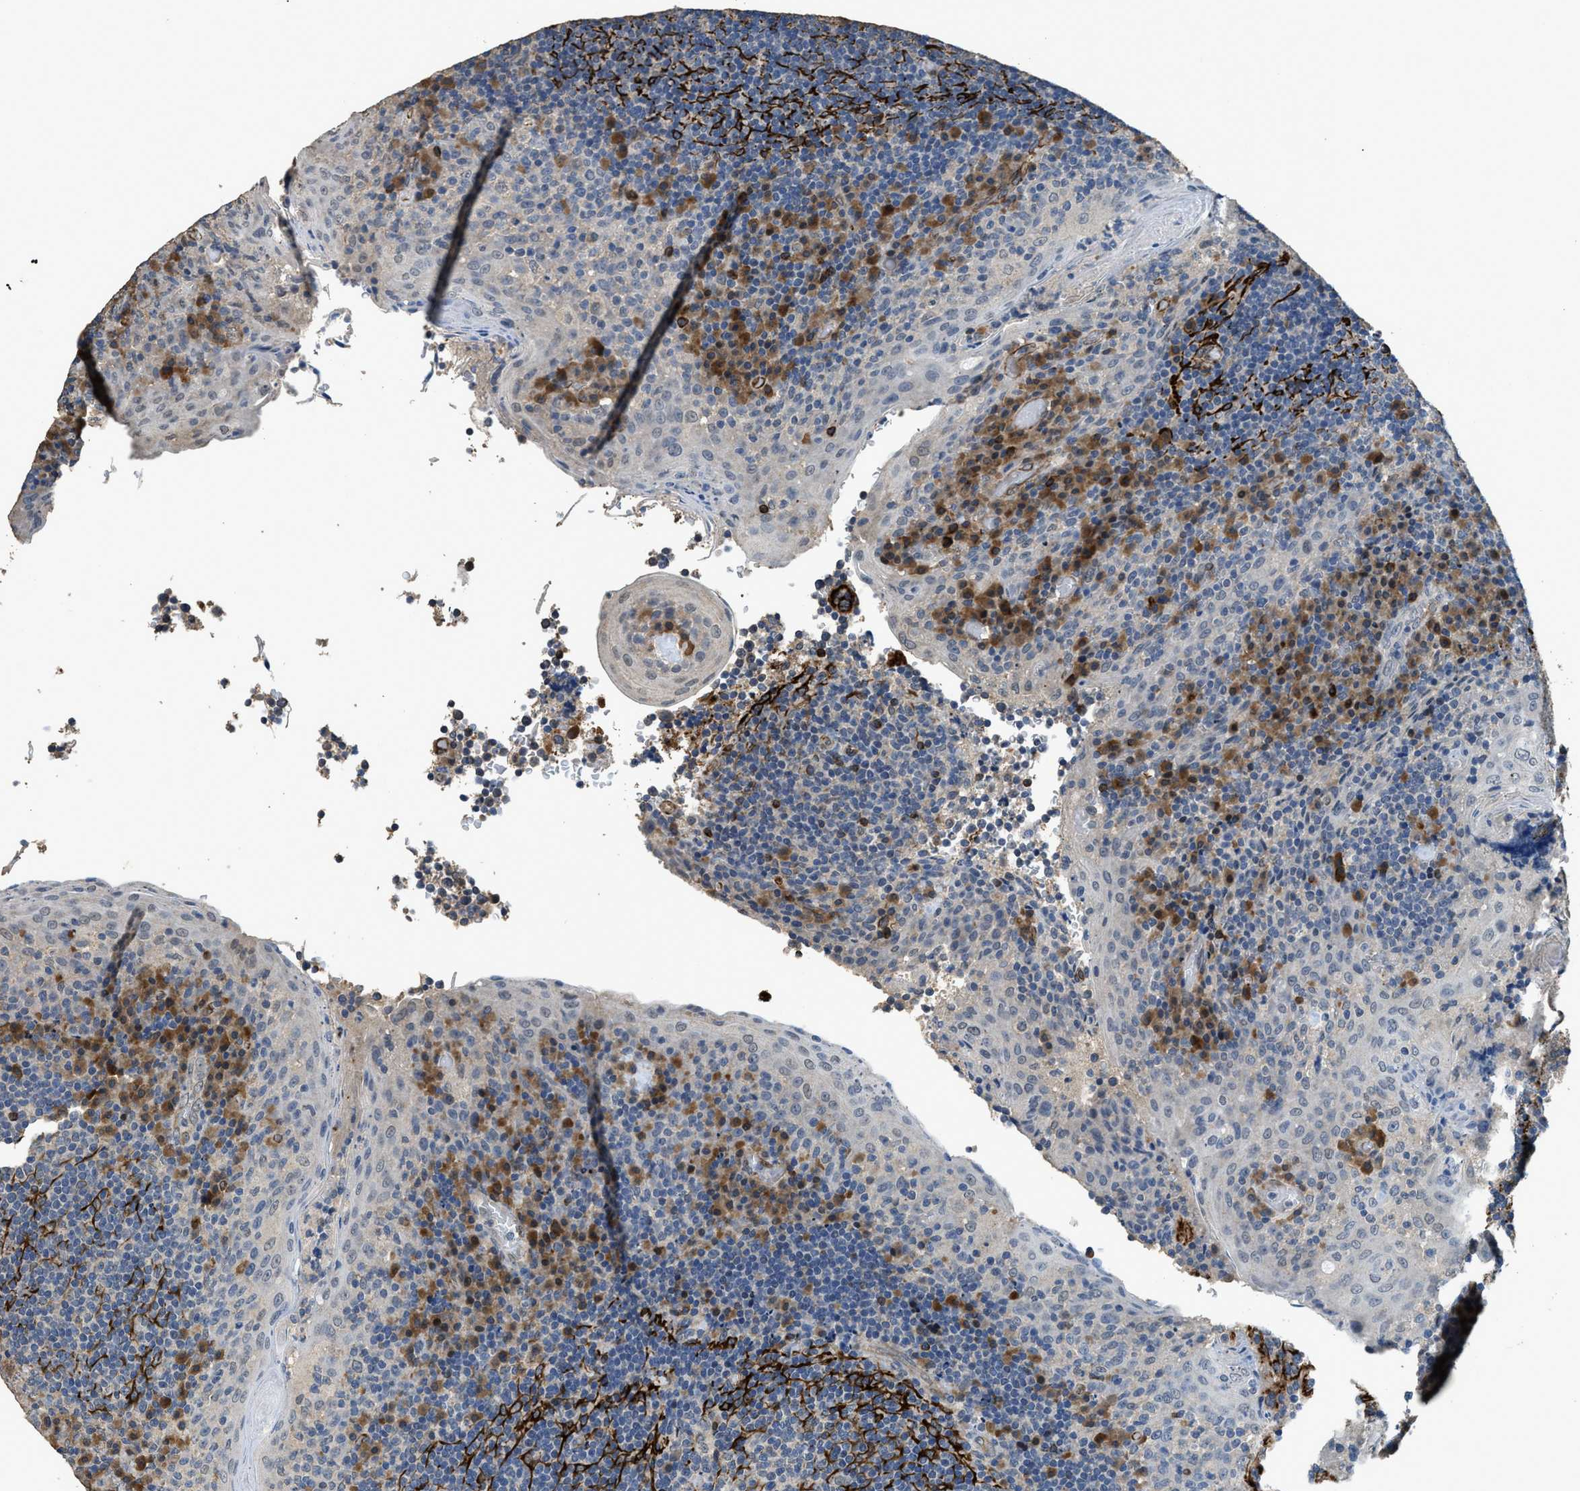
{"staining": {"intensity": "negative", "quantity": "none", "location": "none"}, "tissue": "tonsil", "cell_type": "Germinal center cells", "image_type": "normal", "snomed": [{"axis": "morphology", "description": "Normal tissue, NOS"}, {"axis": "topography", "description": "Tonsil"}], "caption": "Germinal center cells are negative for brown protein staining in benign tonsil. (Brightfield microscopy of DAB immunohistochemistry (IHC) at high magnification).", "gene": "SYNM", "patient": {"sex": "male", "age": 17}}